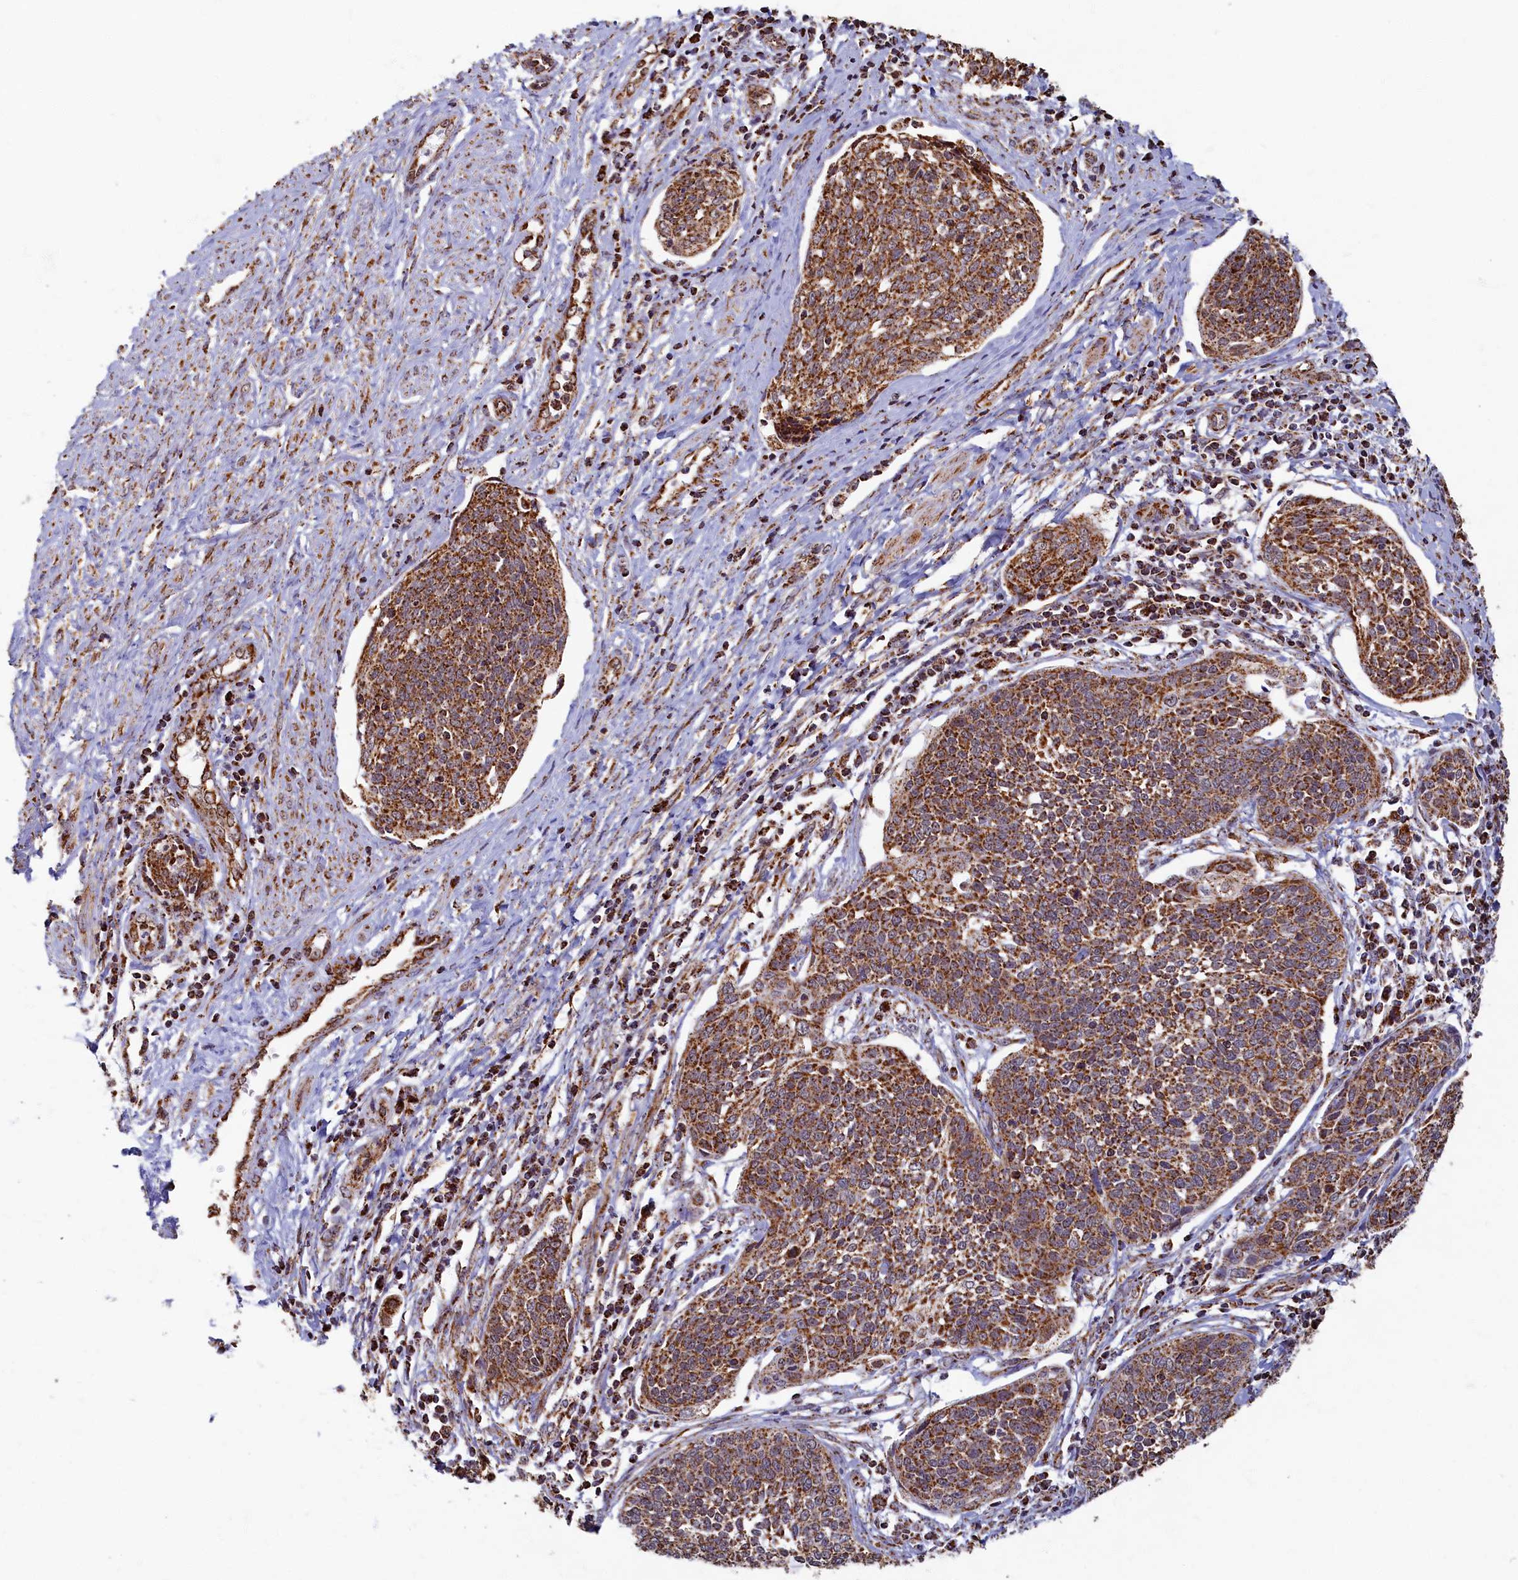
{"staining": {"intensity": "moderate", "quantity": ">75%", "location": "cytoplasmic/membranous"}, "tissue": "cervical cancer", "cell_type": "Tumor cells", "image_type": "cancer", "snomed": [{"axis": "morphology", "description": "Squamous cell carcinoma, NOS"}, {"axis": "topography", "description": "Cervix"}], "caption": "DAB immunohistochemical staining of squamous cell carcinoma (cervical) demonstrates moderate cytoplasmic/membranous protein positivity in approximately >75% of tumor cells.", "gene": "SPR", "patient": {"sex": "female", "age": 34}}